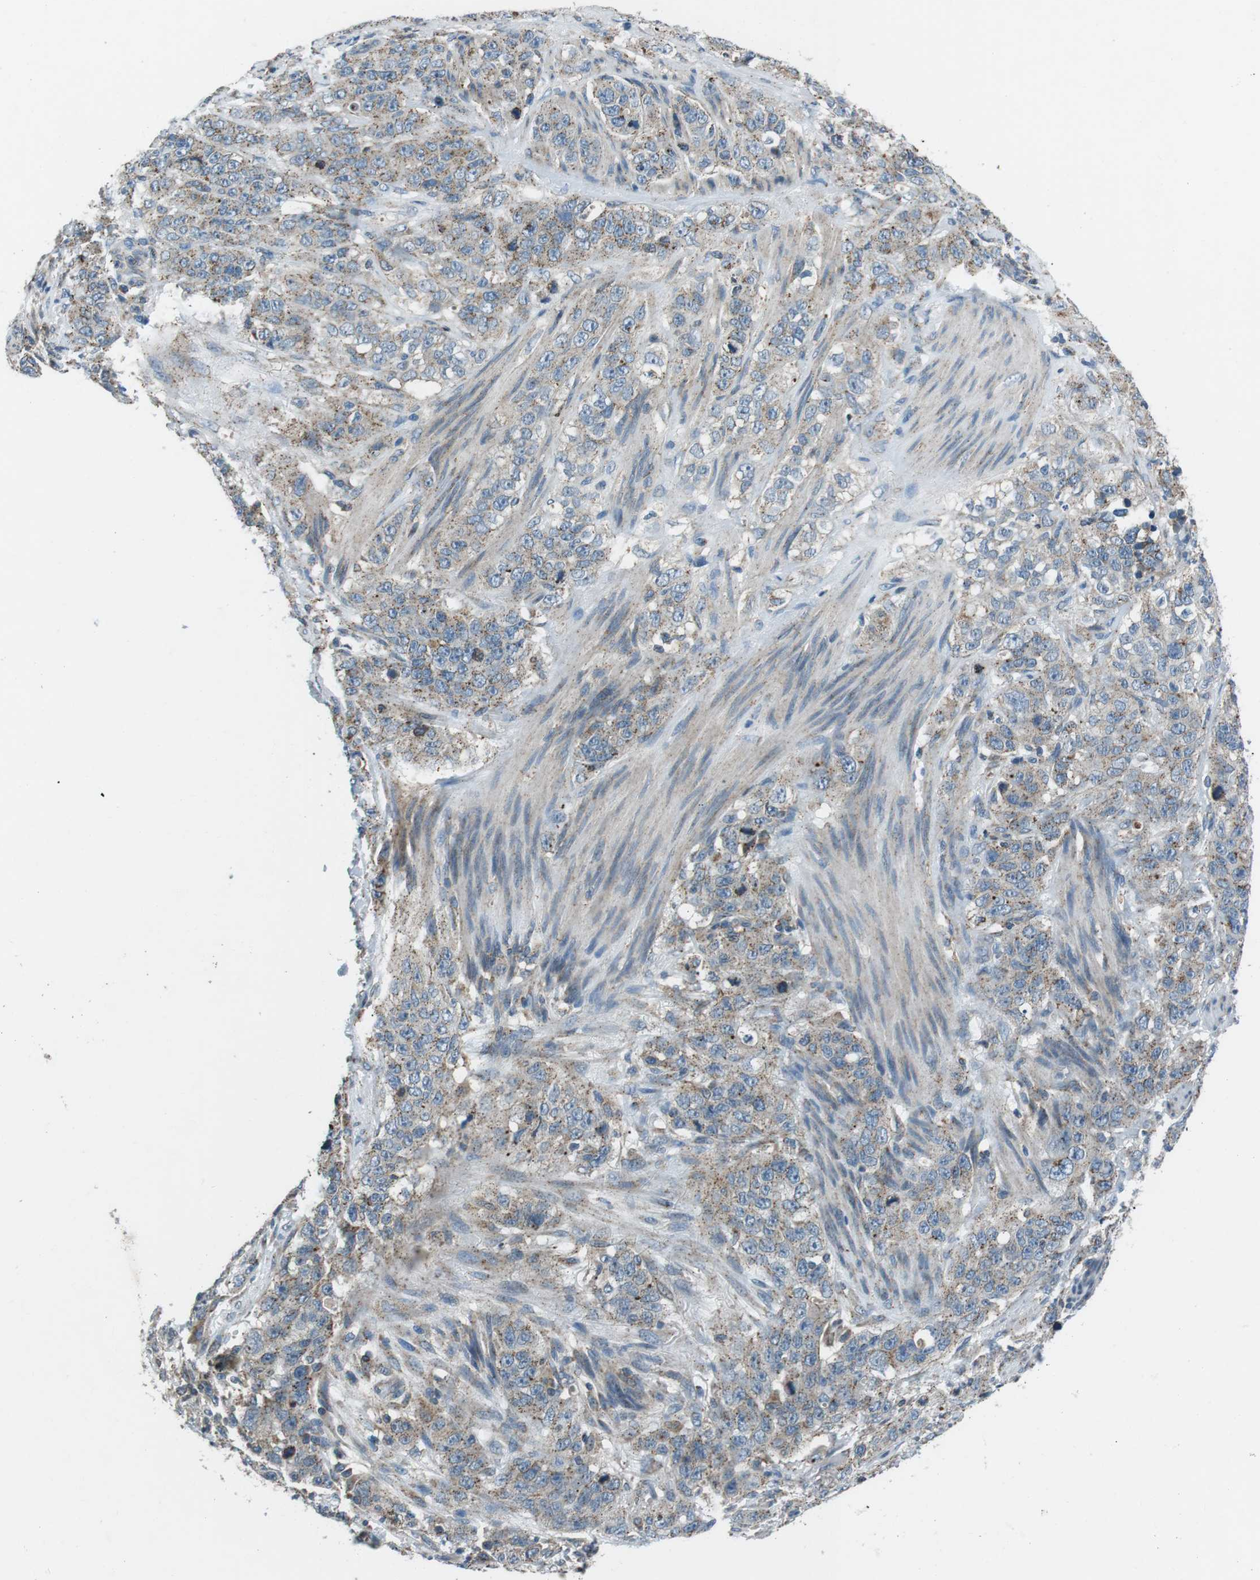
{"staining": {"intensity": "weak", "quantity": ">75%", "location": "cytoplasmic/membranous"}, "tissue": "stomach cancer", "cell_type": "Tumor cells", "image_type": "cancer", "snomed": [{"axis": "morphology", "description": "Adenocarcinoma, NOS"}, {"axis": "topography", "description": "Stomach"}], "caption": "Human stomach cancer stained with a protein marker shows weak staining in tumor cells.", "gene": "FAM3B", "patient": {"sex": "male", "age": 48}}